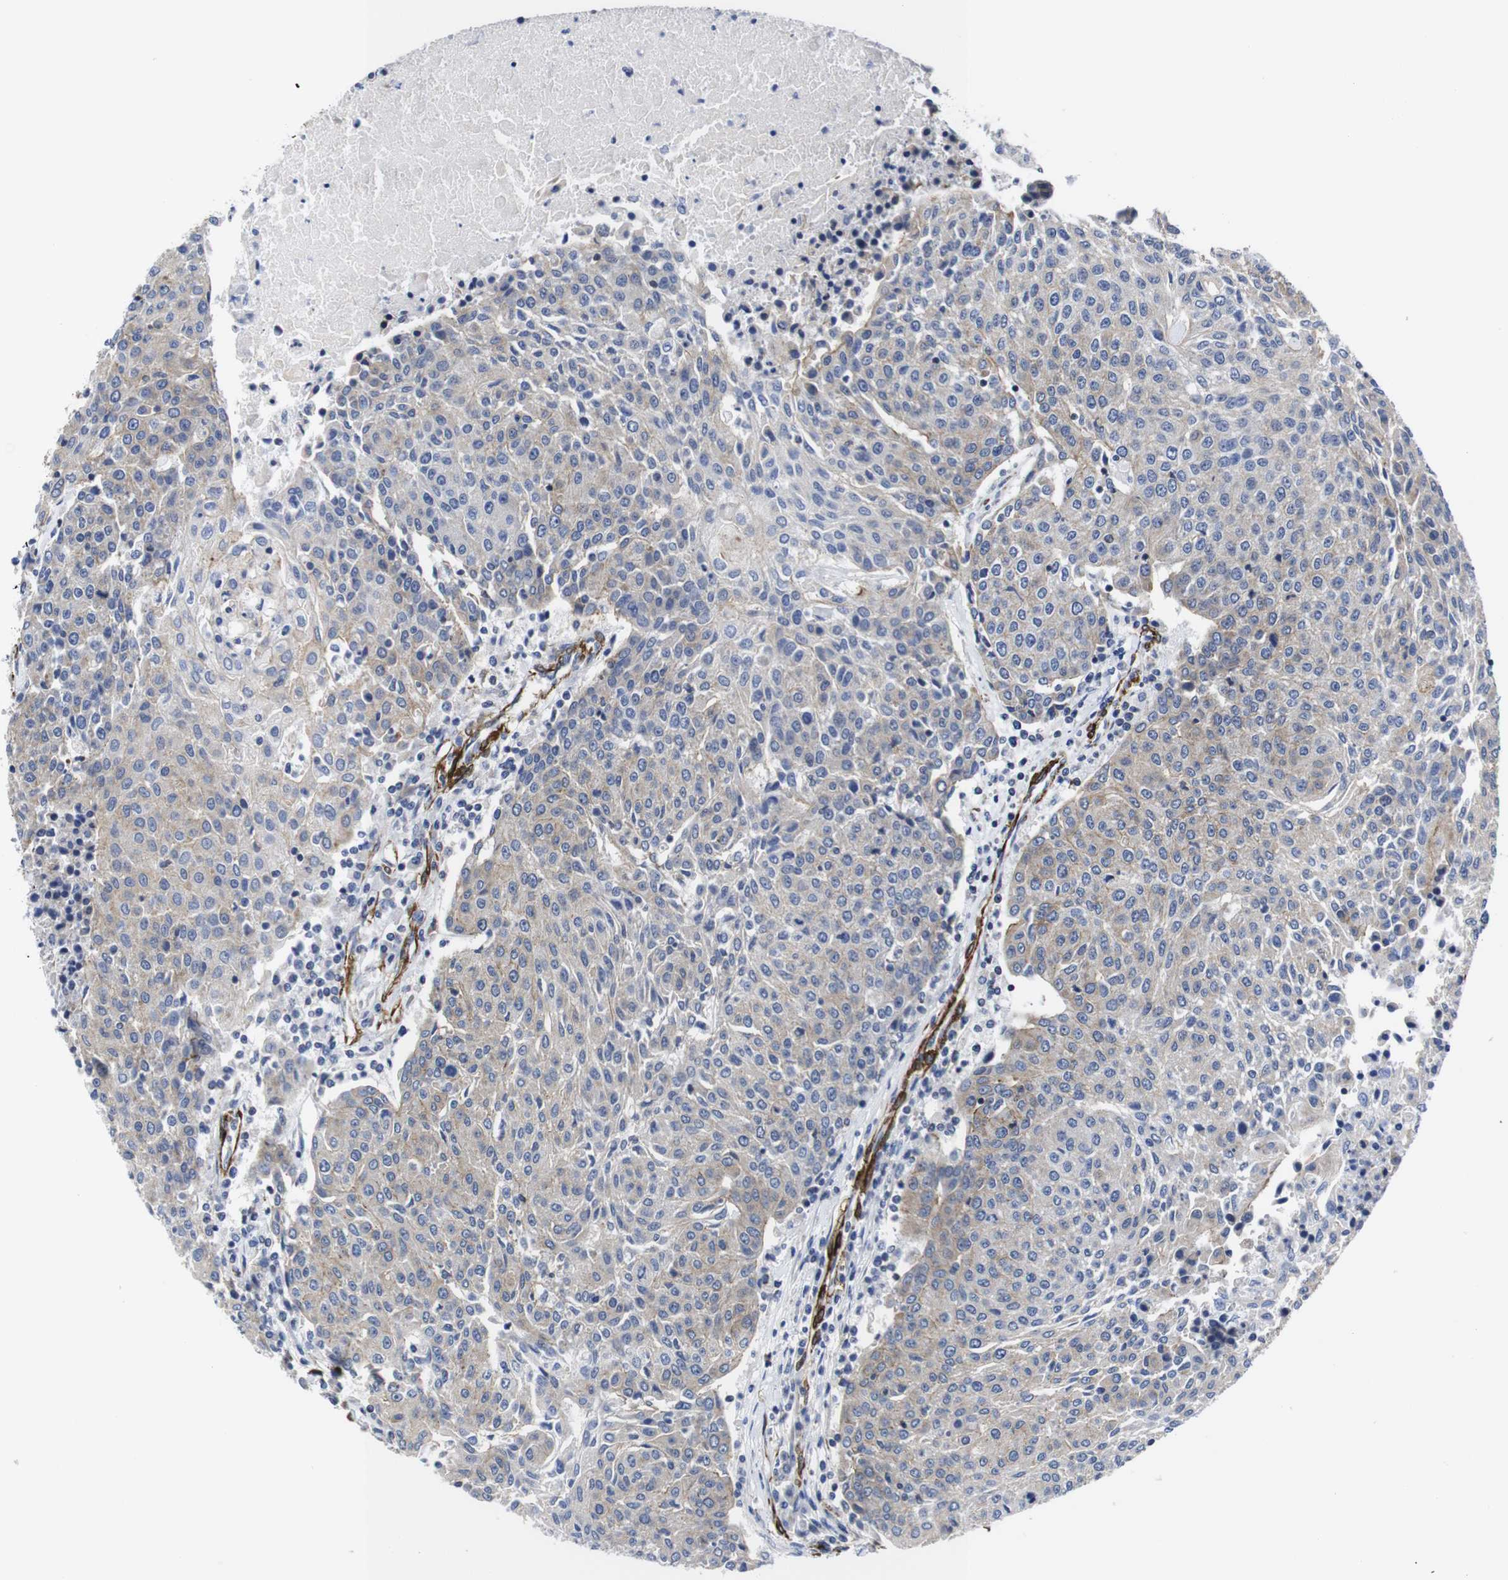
{"staining": {"intensity": "weak", "quantity": ">75%", "location": "cytoplasmic/membranous"}, "tissue": "urothelial cancer", "cell_type": "Tumor cells", "image_type": "cancer", "snomed": [{"axis": "morphology", "description": "Urothelial carcinoma, High grade"}, {"axis": "topography", "description": "Urinary bladder"}], "caption": "Tumor cells exhibit weak cytoplasmic/membranous expression in about >75% of cells in urothelial cancer.", "gene": "WNT10A", "patient": {"sex": "female", "age": 85}}